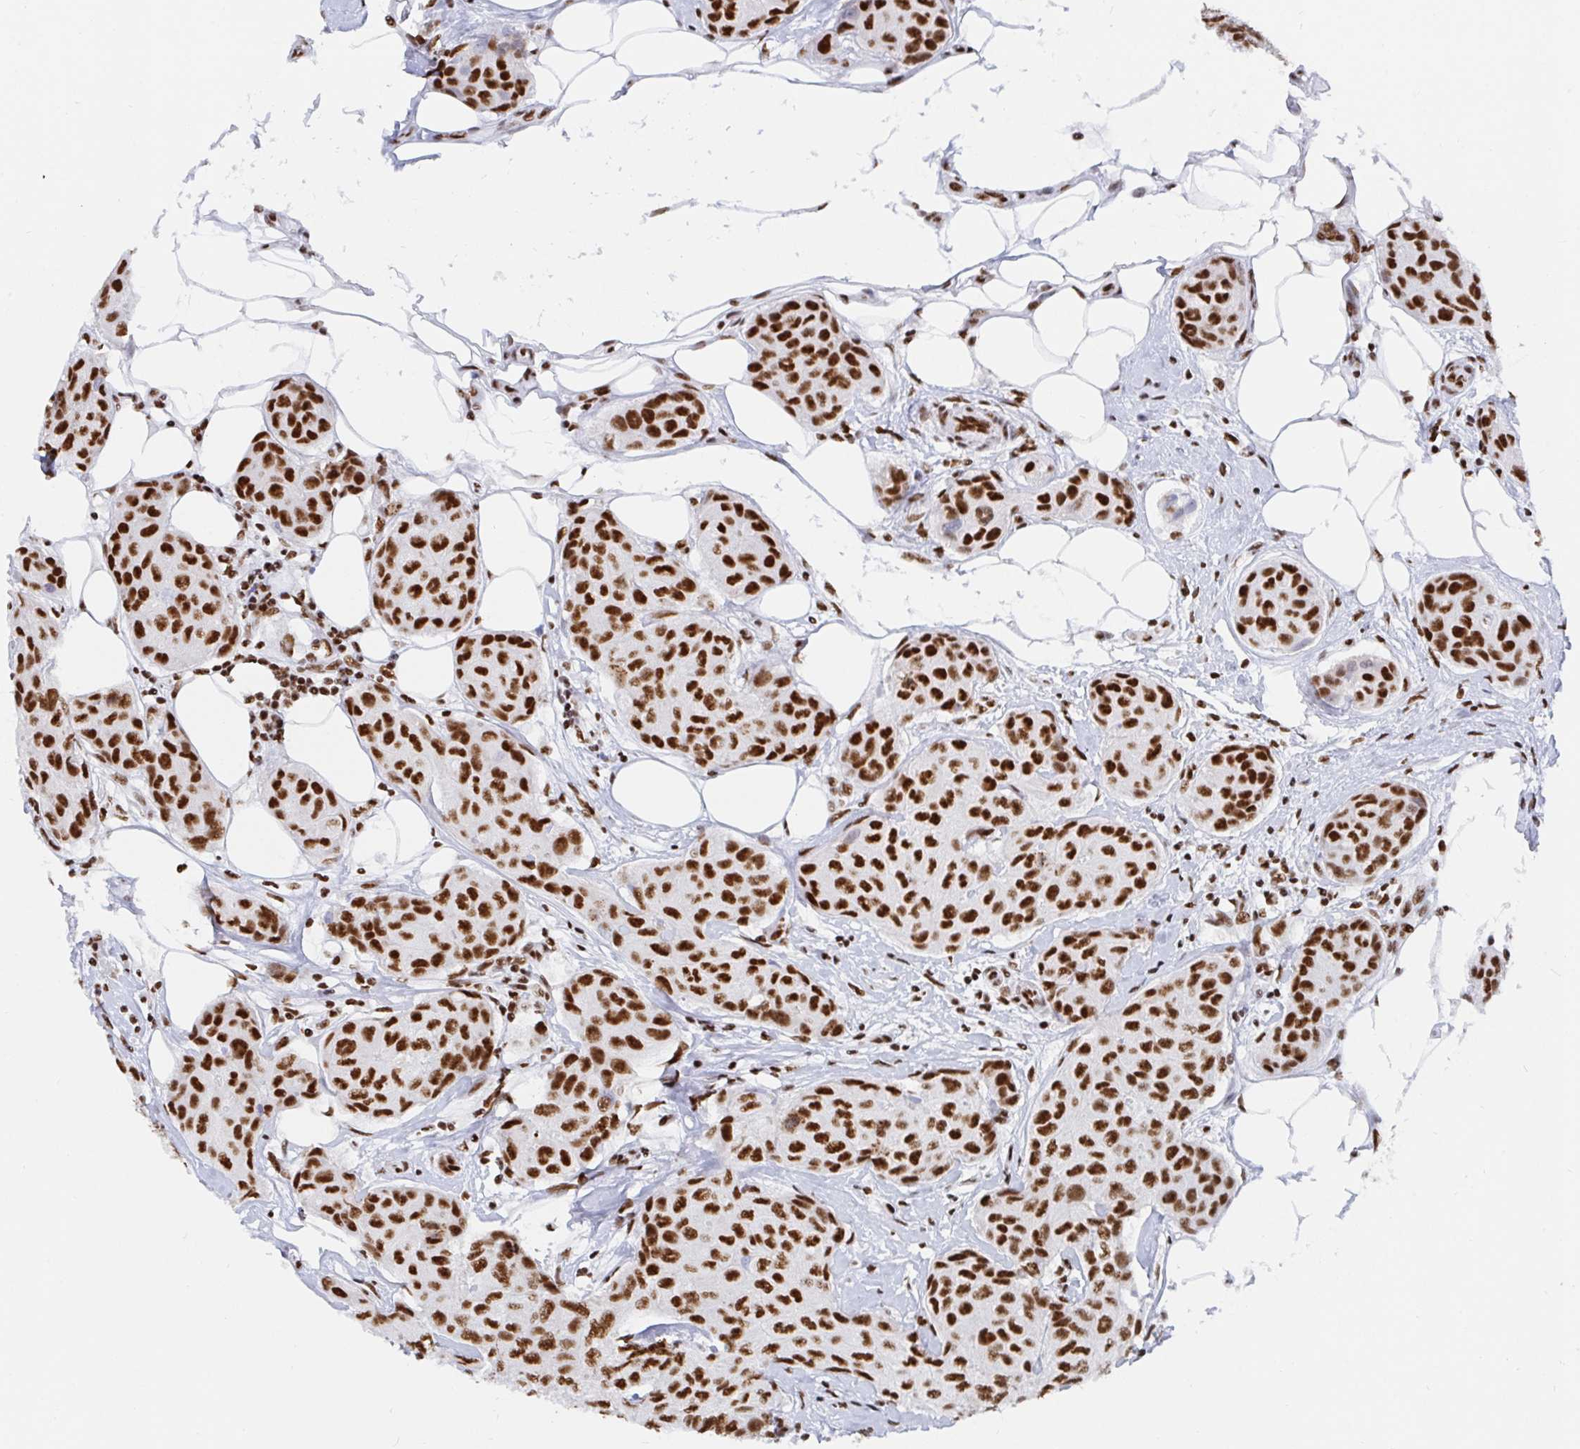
{"staining": {"intensity": "strong", "quantity": ">75%", "location": "nuclear"}, "tissue": "breast cancer", "cell_type": "Tumor cells", "image_type": "cancer", "snomed": [{"axis": "morphology", "description": "Duct carcinoma"}, {"axis": "topography", "description": "Breast"}, {"axis": "topography", "description": "Lymph node"}], "caption": "Protein analysis of breast infiltrating ductal carcinoma tissue exhibits strong nuclear positivity in approximately >75% of tumor cells.", "gene": "EWSR1", "patient": {"sex": "female", "age": 80}}